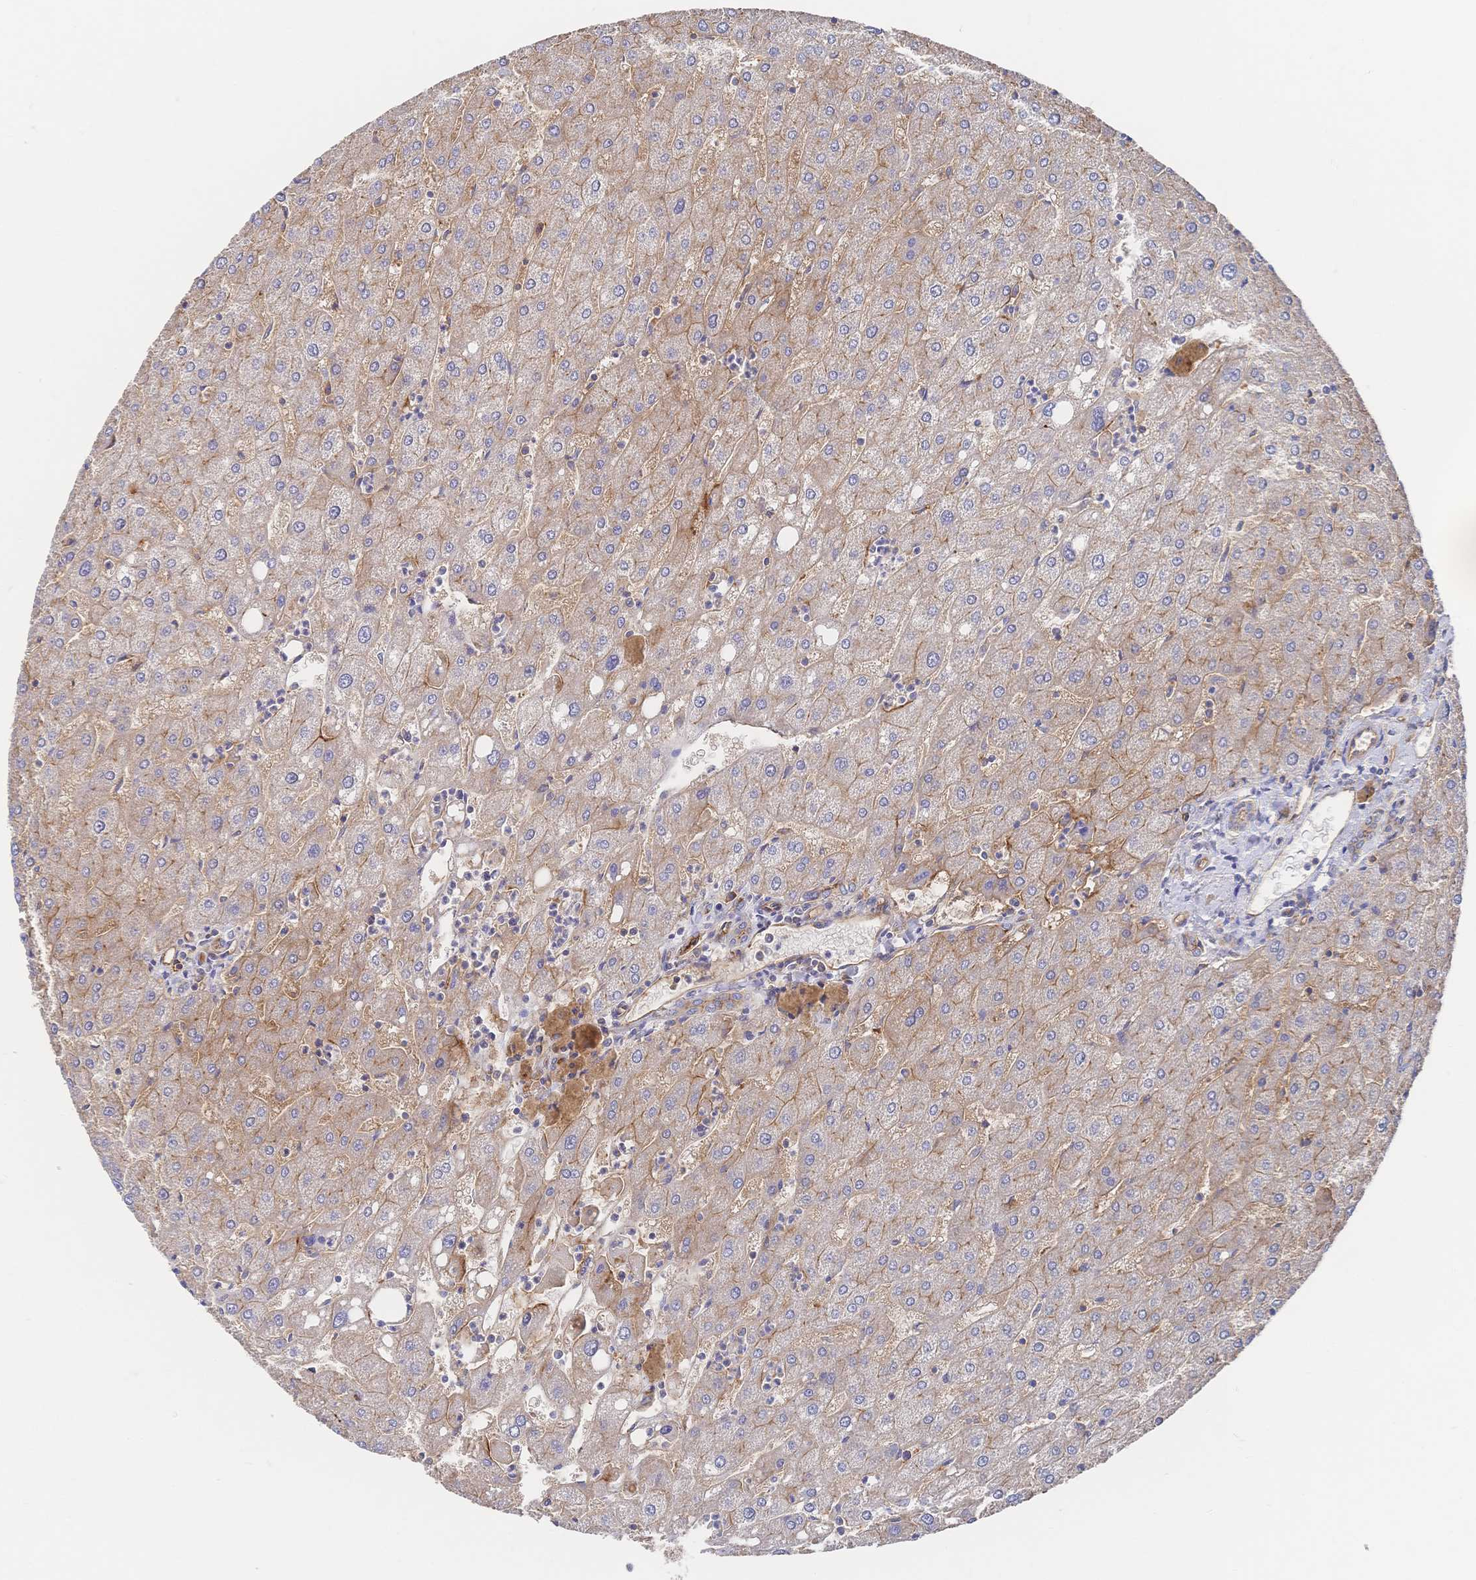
{"staining": {"intensity": "moderate", "quantity": "25%-75%", "location": "cytoplasmic/membranous"}, "tissue": "liver", "cell_type": "Cholangiocytes", "image_type": "normal", "snomed": [{"axis": "morphology", "description": "Normal tissue, NOS"}, {"axis": "topography", "description": "Liver"}], "caption": "Benign liver was stained to show a protein in brown. There is medium levels of moderate cytoplasmic/membranous positivity in approximately 25%-75% of cholangiocytes. Nuclei are stained in blue.", "gene": "F11R", "patient": {"sex": "male", "age": 67}}